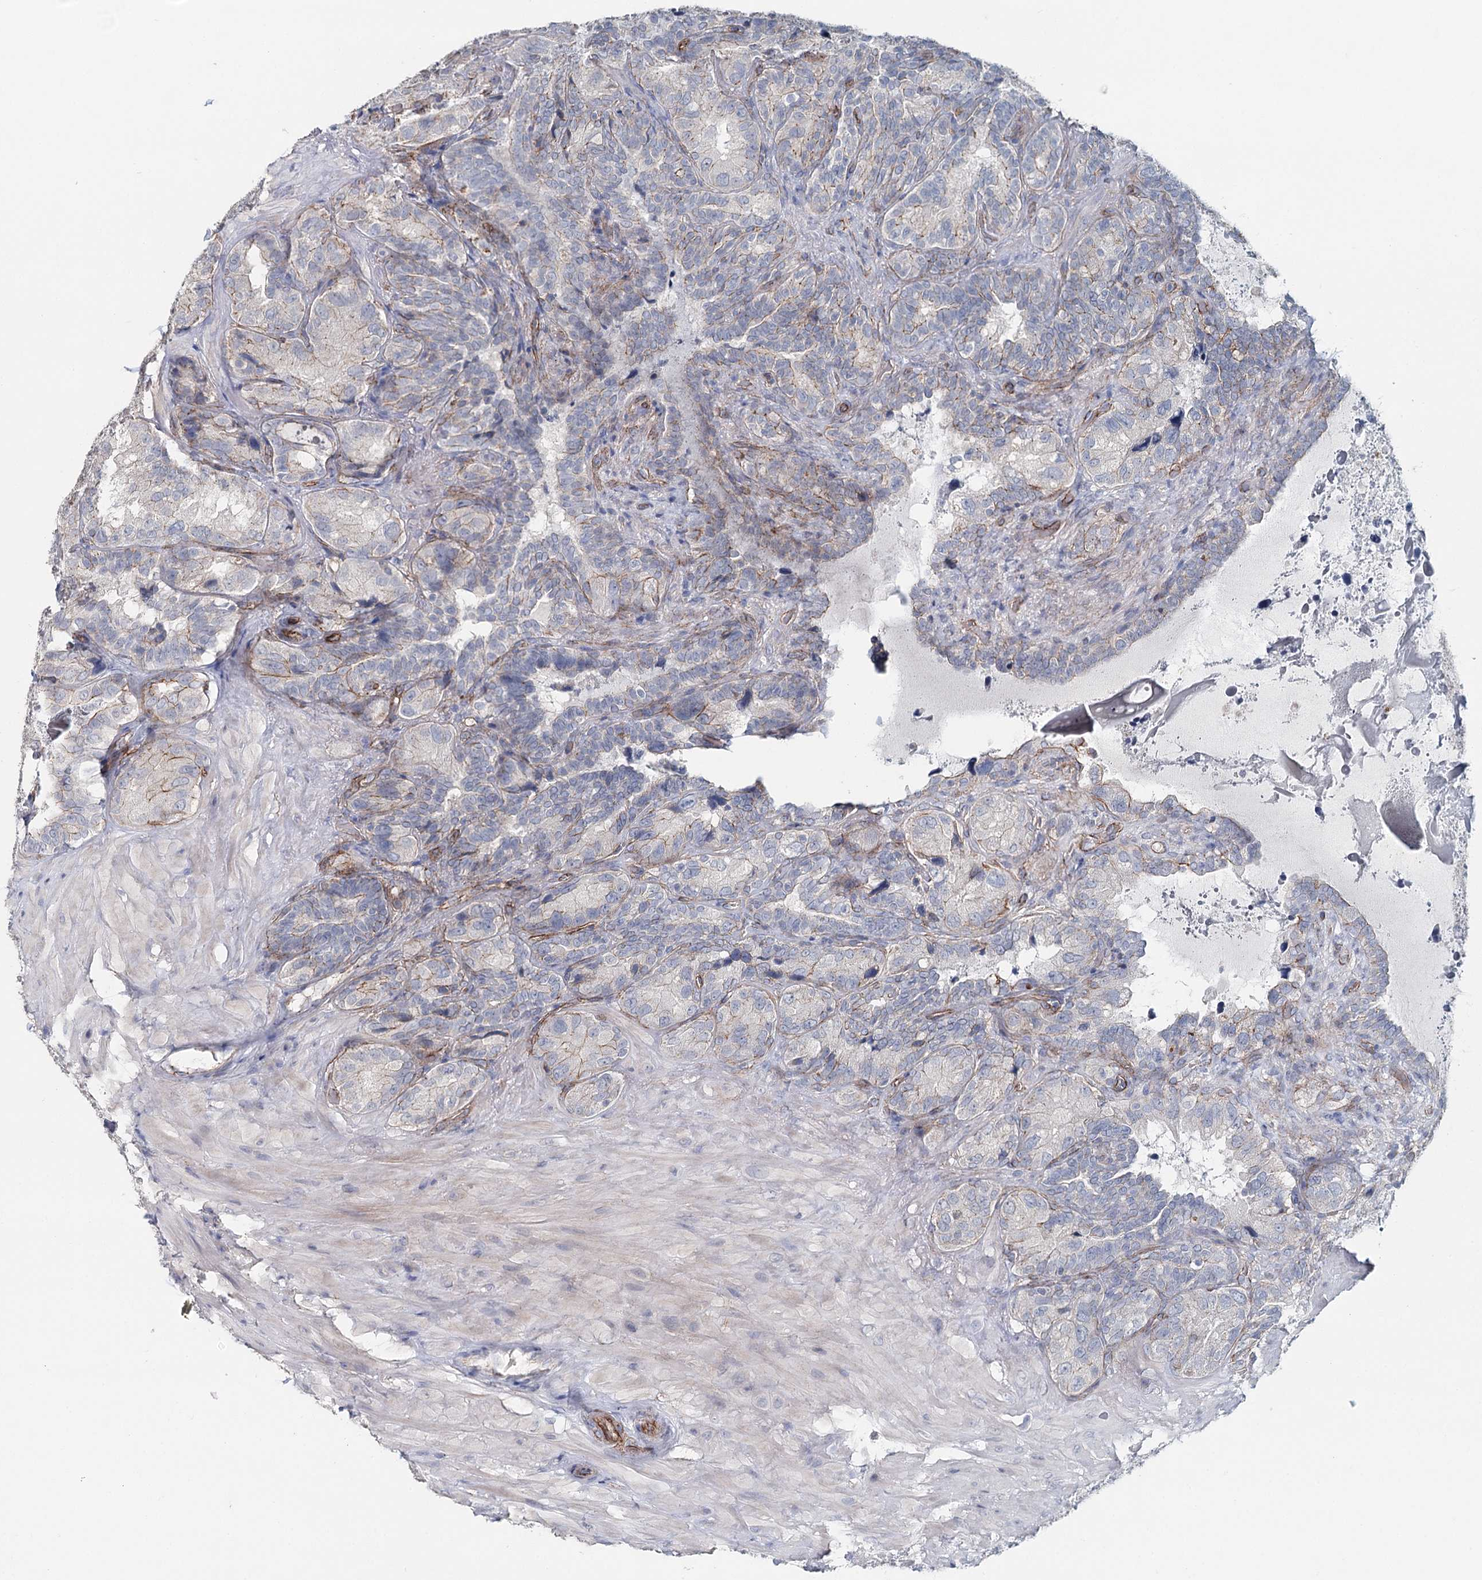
{"staining": {"intensity": "weak", "quantity": "<25%", "location": "cytoplasmic/membranous"}, "tissue": "seminal vesicle", "cell_type": "Glandular cells", "image_type": "normal", "snomed": [{"axis": "morphology", "description": "Normal tissue, NOS"}, {"axis": "topography", "description": "Seminal veicle"}, {"axis": "topography", "description": "Peripheral nerve tissue"}], "caption": "This is a image of immunohistochemistry (IHC) staining of benign seminal vesicle, which shows no staining in glandular cells. Brightfield microscopy of immunohistochemistry stained with DAB (3,3'-diaminobenzidine) (brown) and hematoxylin (blue), captured at high magnification.", "gene": "SYNPO", "patient": {"sex": "male", "age": 67}}